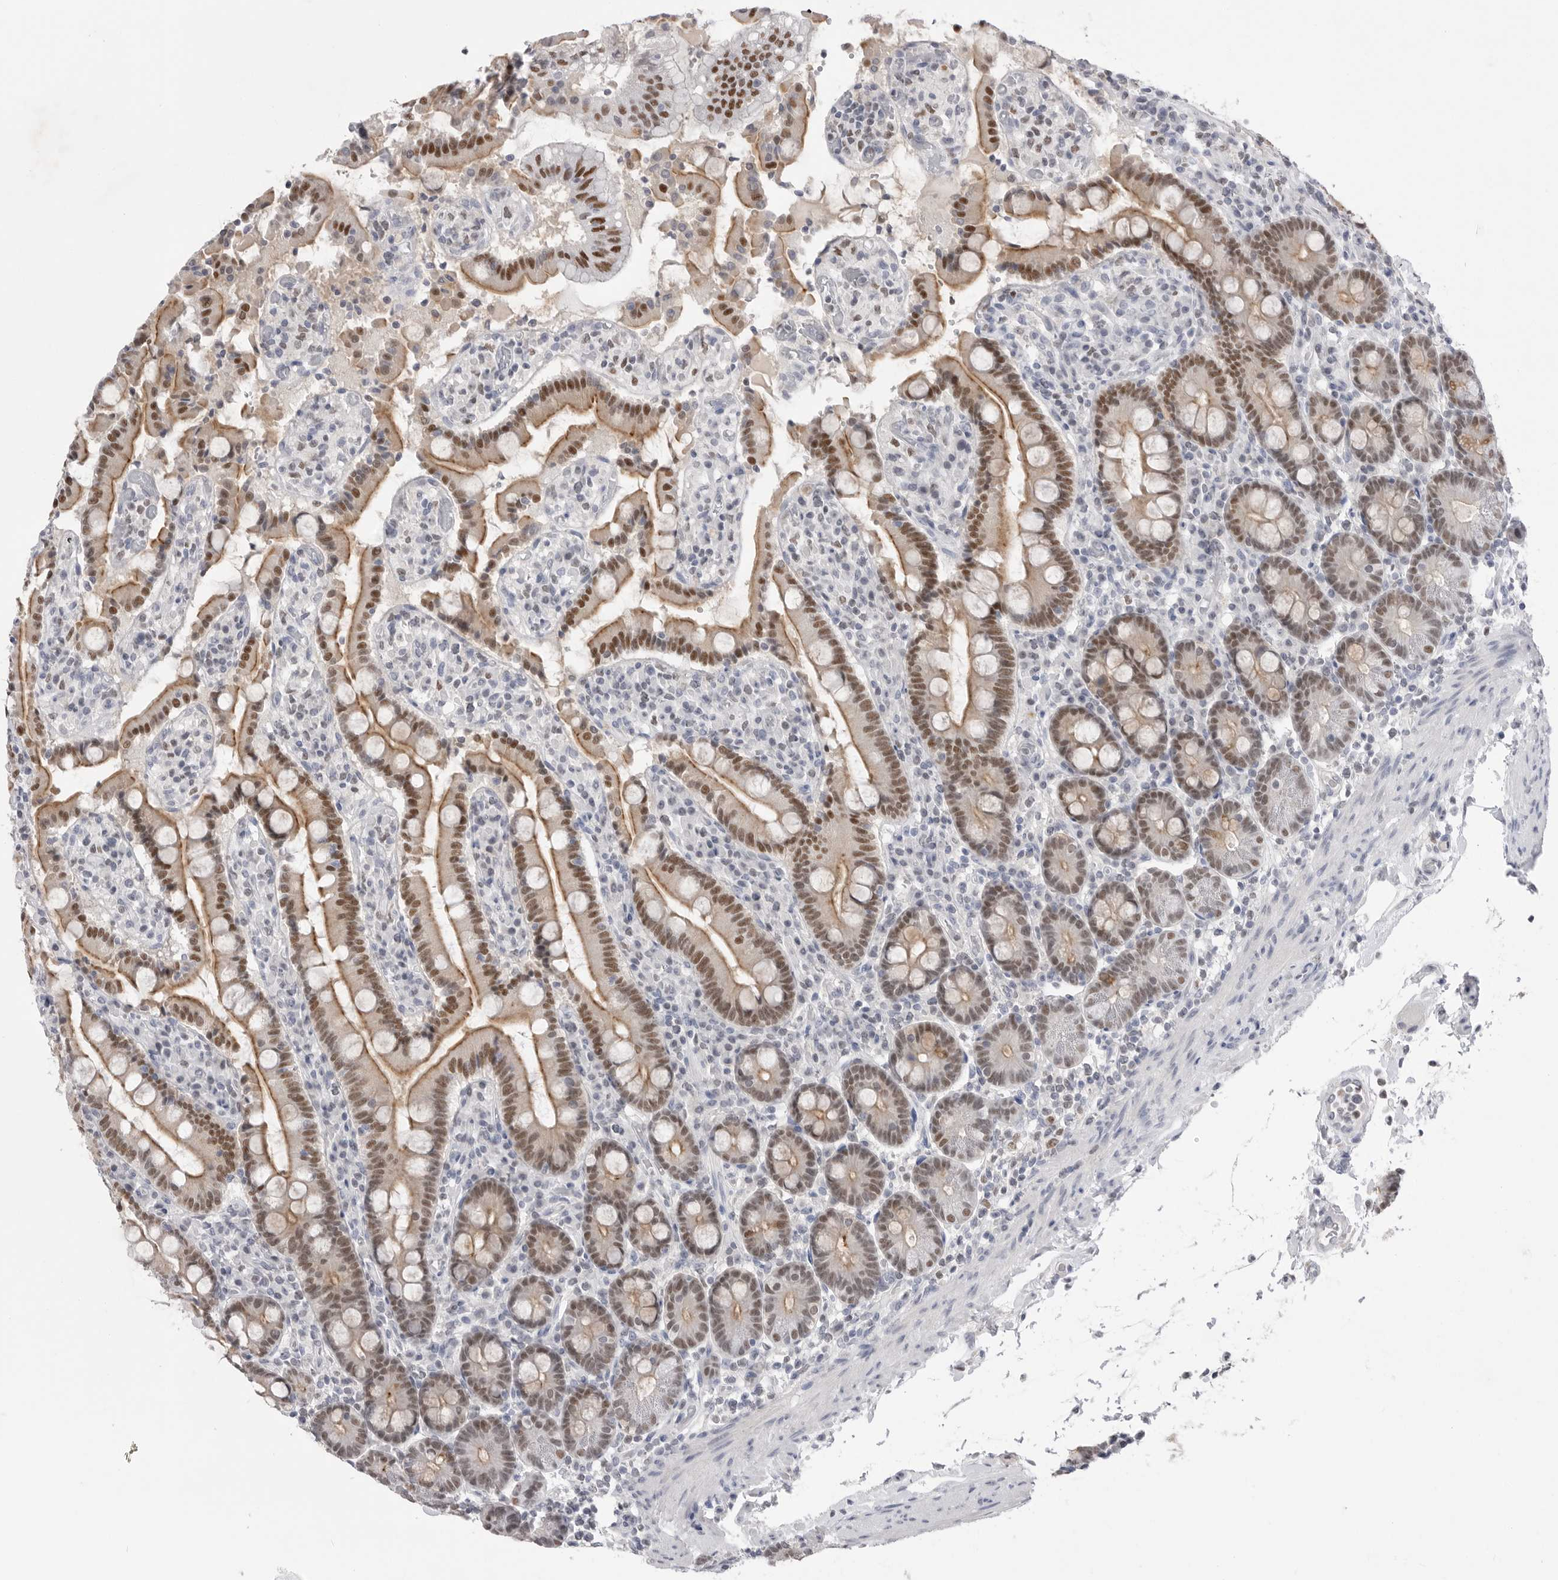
{"staining": {"intensity": "strong", "quantity": ">75%", "location": "cytoplasmic/membranous,nuclear"}, "tissue": "duodenum", "cell_type": "Glandular cells", "image_type": "normal", "snomed": [{"axis": "morphology", "description": "Normal tissue, NOS"}, {"axis": "topography", "description": "Small intestine, NOS"}], "caption": "This micrograph displays immunohistochemistry (IHC) staining of normal human duodenum, with high strong cytoplasmic/membranous,nuclear staining in about >75% of glandular cells.", "gene": "ZBTB7B", "patient": {"sex": "female", "age": 71}}